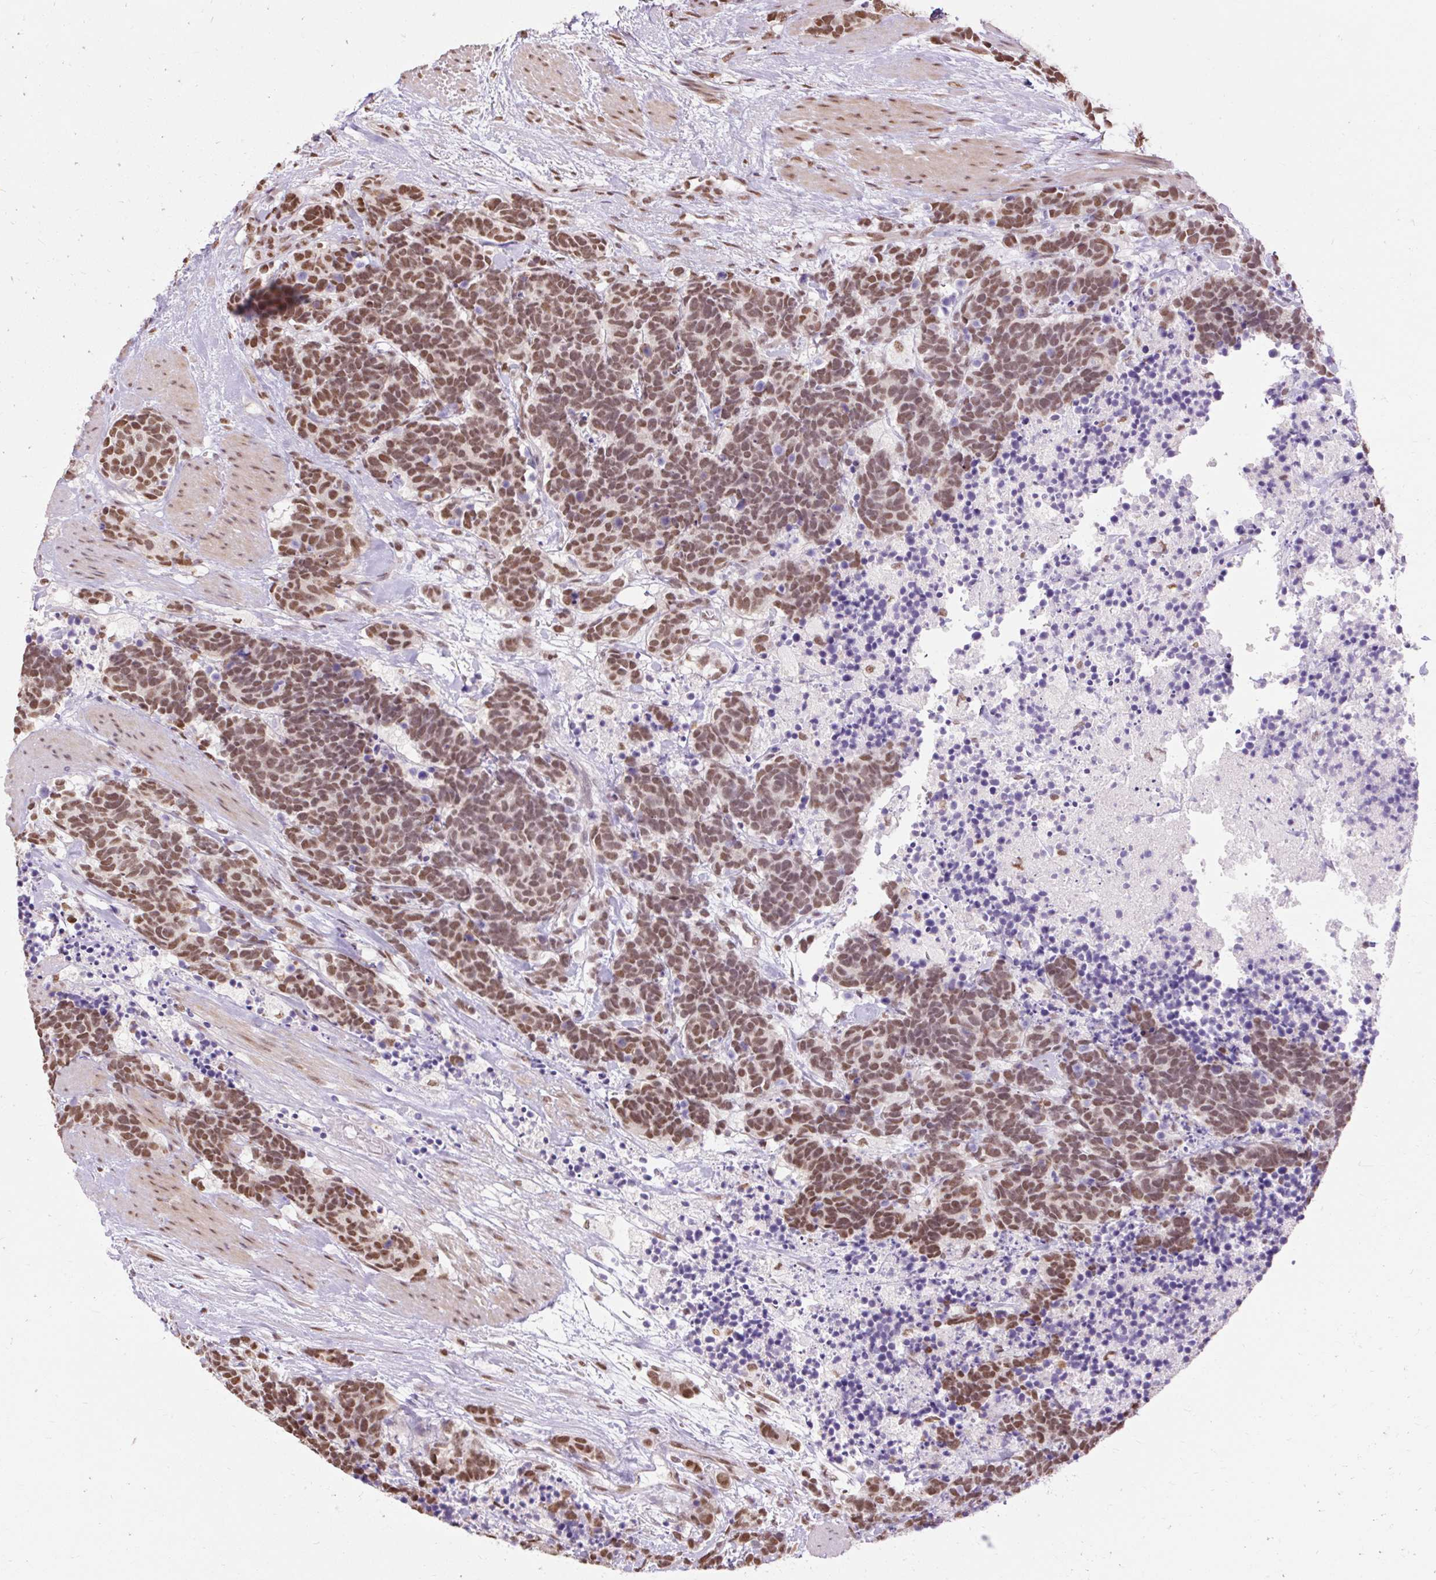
{"staining": {"intensity": "moderate", "quantity": ">75%", "location": "nuclear"}, "tissue": "carcinoid", "cell_type": "Tumor cells", "image_type": "cancer", "snomed": [{"axis": "morphology", "description": "Carcinoma, NOS"}, {"axis": "morphology", "description": "Carcinoid, malignant, NOS"}, {"axis": "topography", "description": "Prostate"}], "caption": "Immunohistochemical staining of carcinoid reveals medium levels of moderate nuclear protein expression in approximately >75% of tumor cells.", "gene": "NPIPB12", "patient": {"sex": "male", "age": 57}}